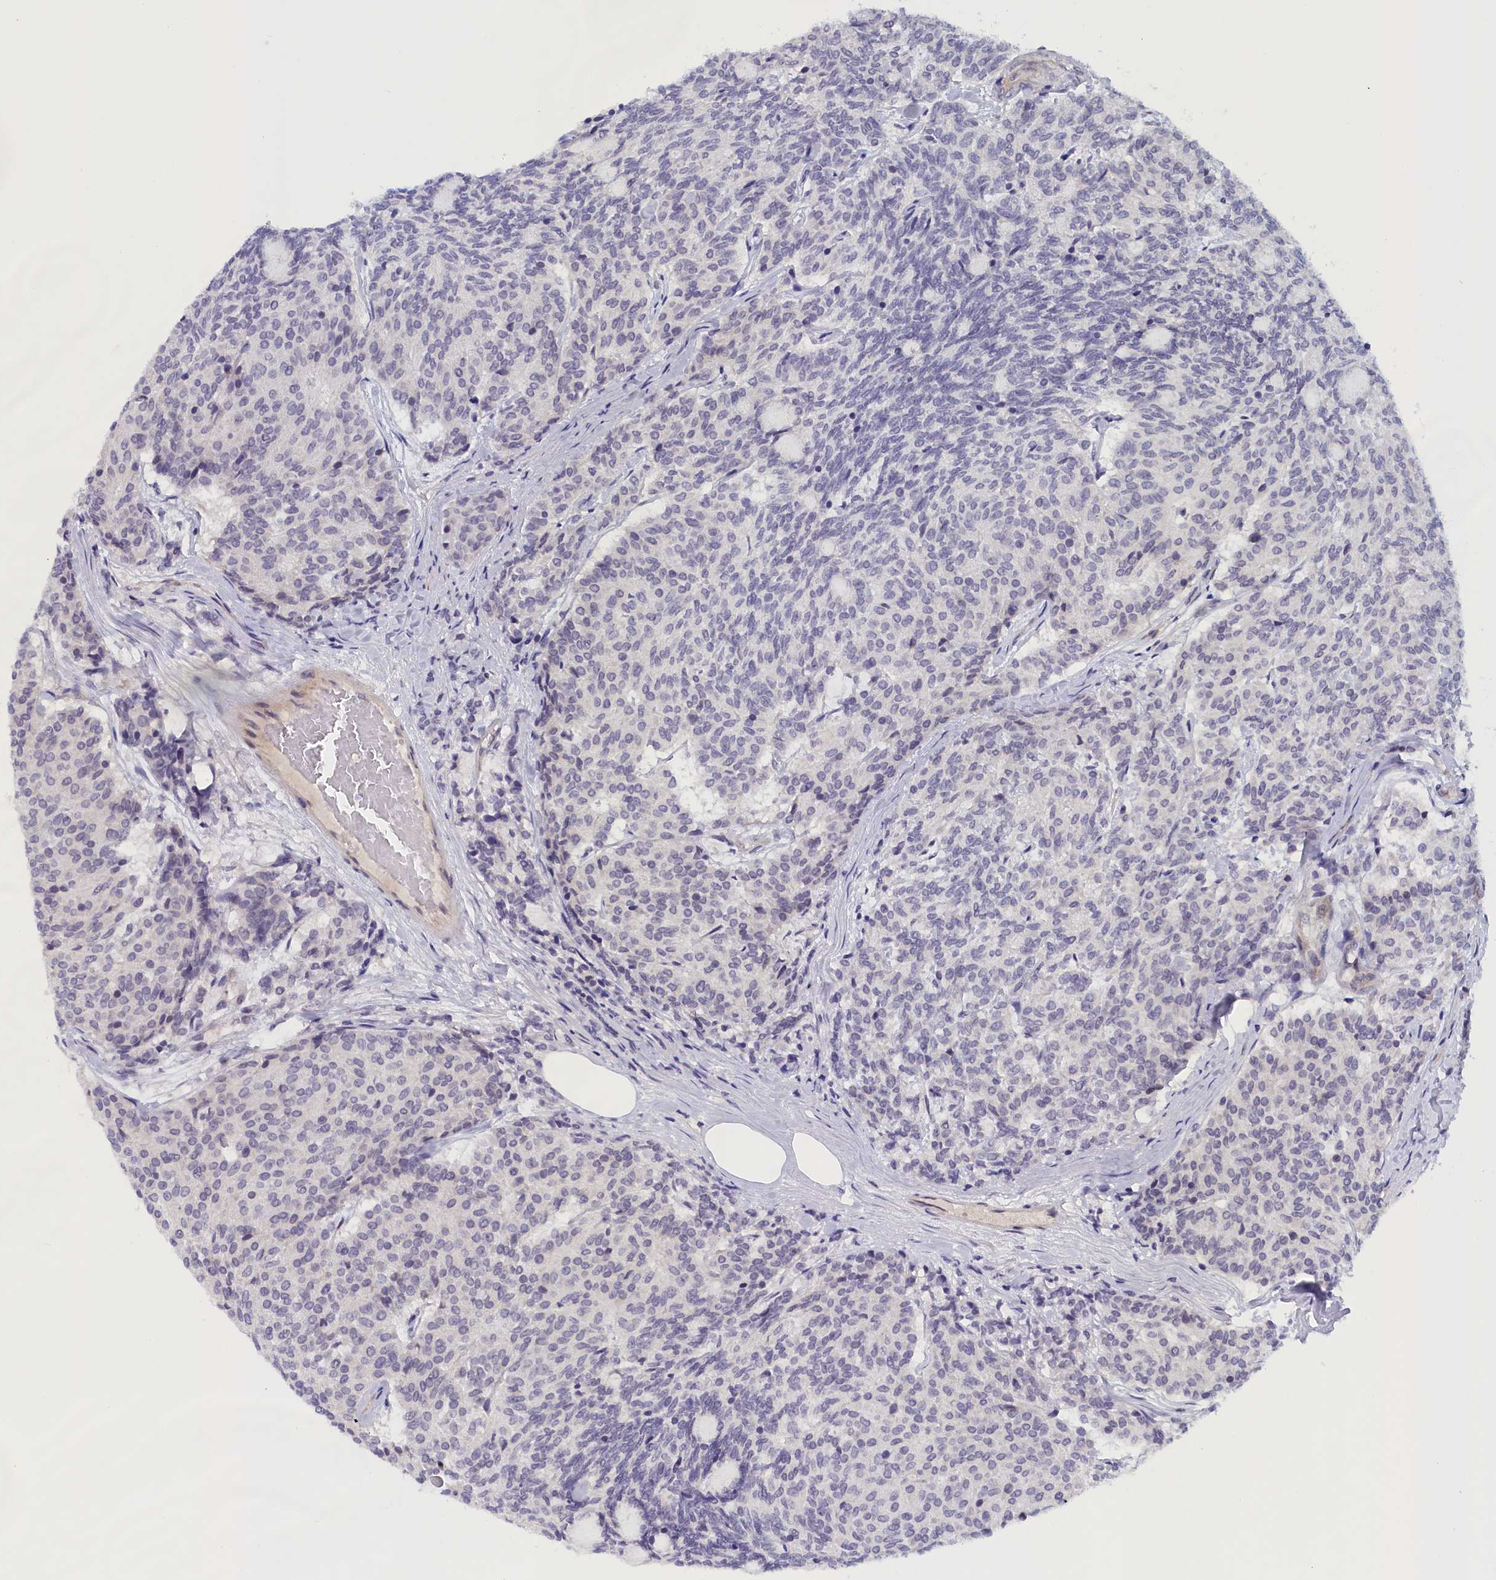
{"staining": {"intensity": "negative", "quantity": "none", "location": "none"}, "tissue": "carcinoid", "cell_type": "Tumor cells", "image_type": "cancer", "snomed": [{"axis": "morphology", "description": "Carcinoid, malignant, NOS"}, {"axis": "topography", "description": "Pancreas"}], "caption": "High magnification brightfield microscopy of carcinoid (malignant) stained with DAB (brown) and counterstained with hematoxylin (blue): tumor cells show no significant expression.", "gene": "IGFALS", "patient": {"sex": "female", "age": 54}}